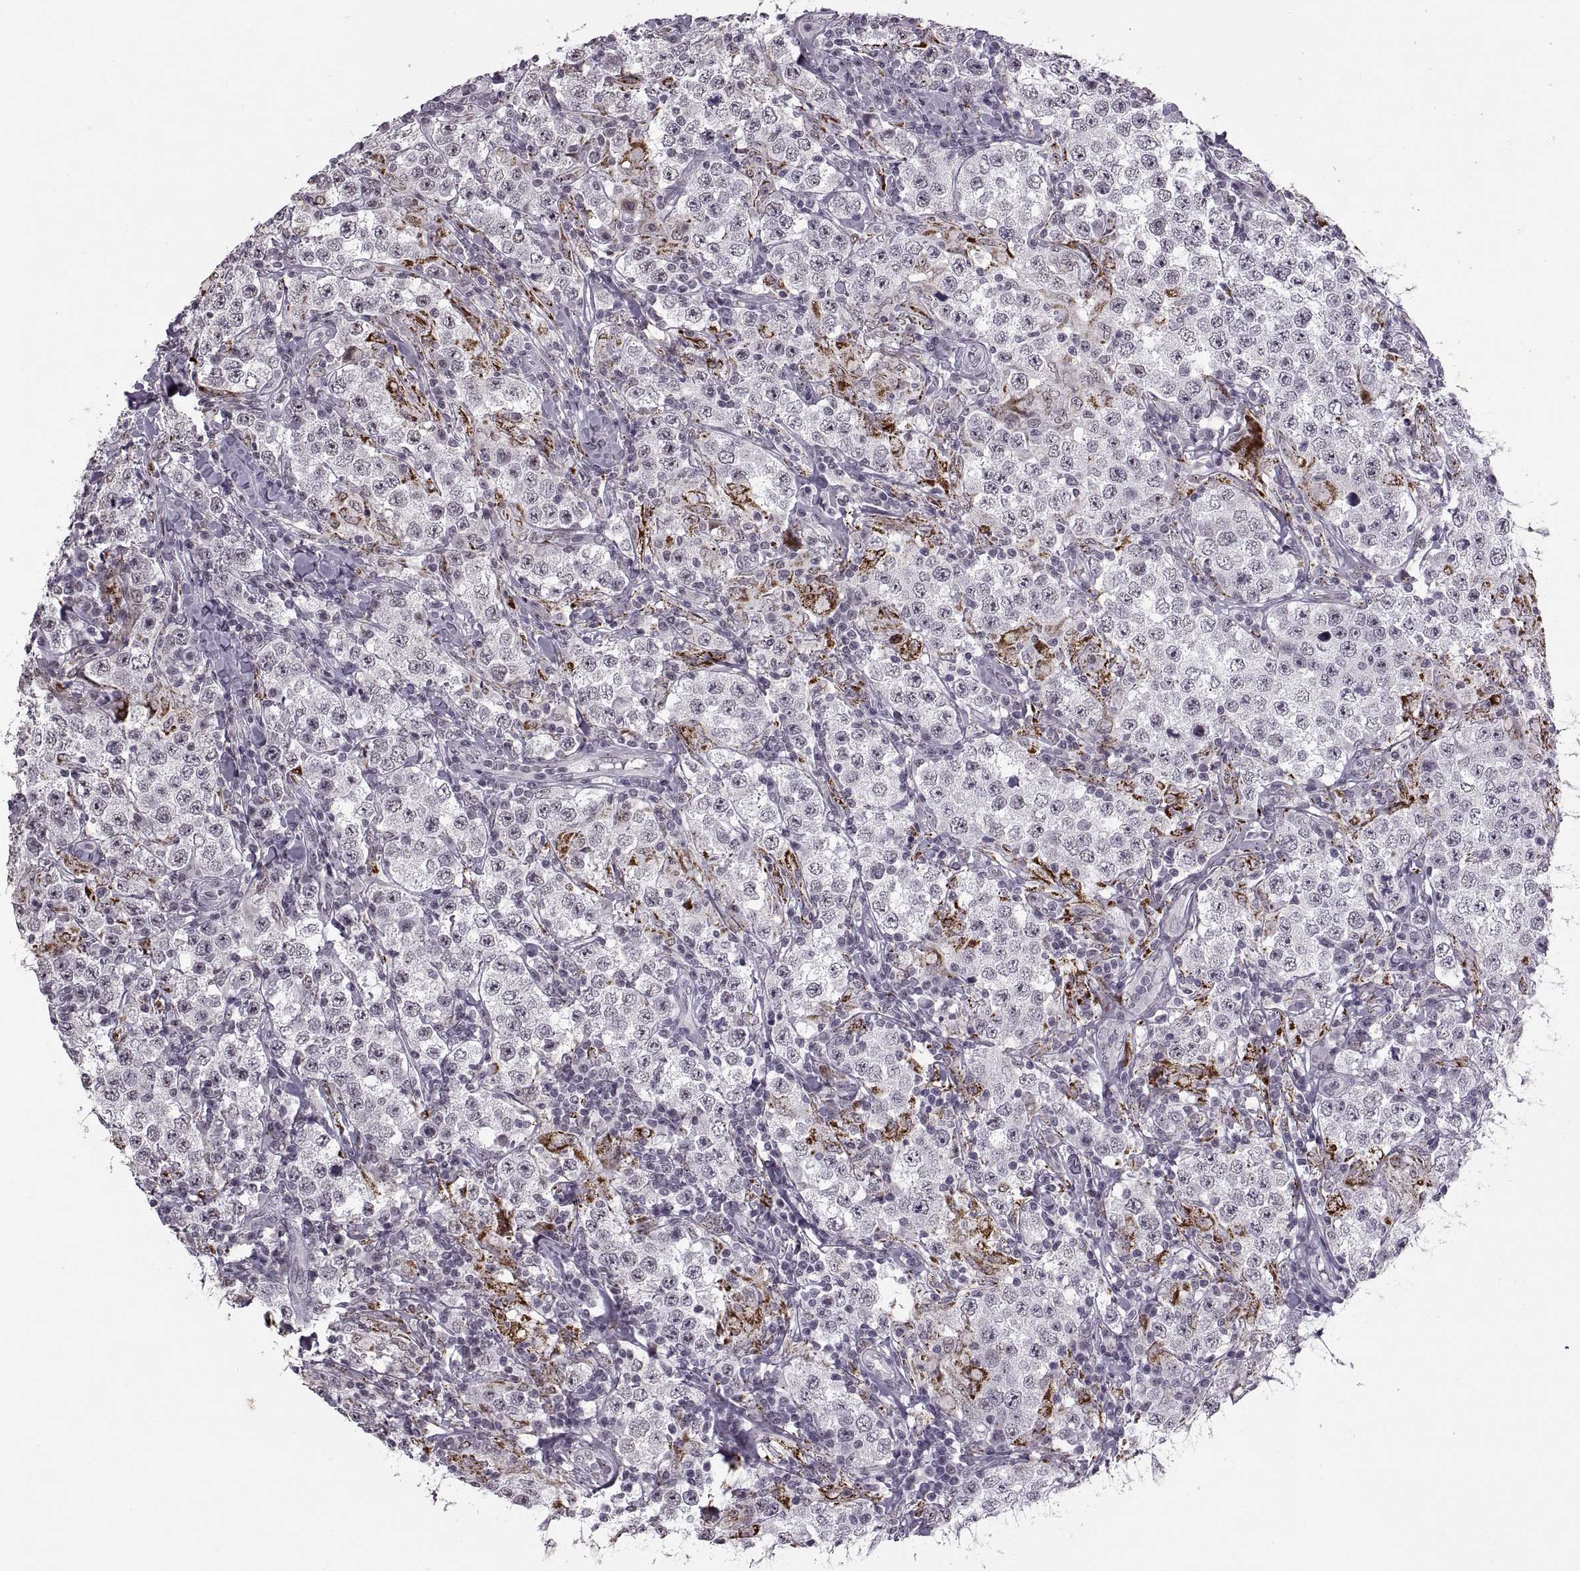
{"staining": {"intensity": "negative", "quantity": "none", "location": "none"}, "tissue": "testis cancer", "cell_type": "Tumor cells", "image_type": "cancer", "snomed": [{"axis": "morphology", "description": "Seminoma, NOS"}, {"axis": "morphology", "description": "Carcinoma, Embryonal, NOS"}, {"axis": "topography", "description": "Testis"}], "caption": "DAB immunohistochemical staining of human testis embryonal carcinoma exhibits no significant positivity in tumor cells.", "gene": "OTP", "patient": {"sex": "male", "age": 41}}